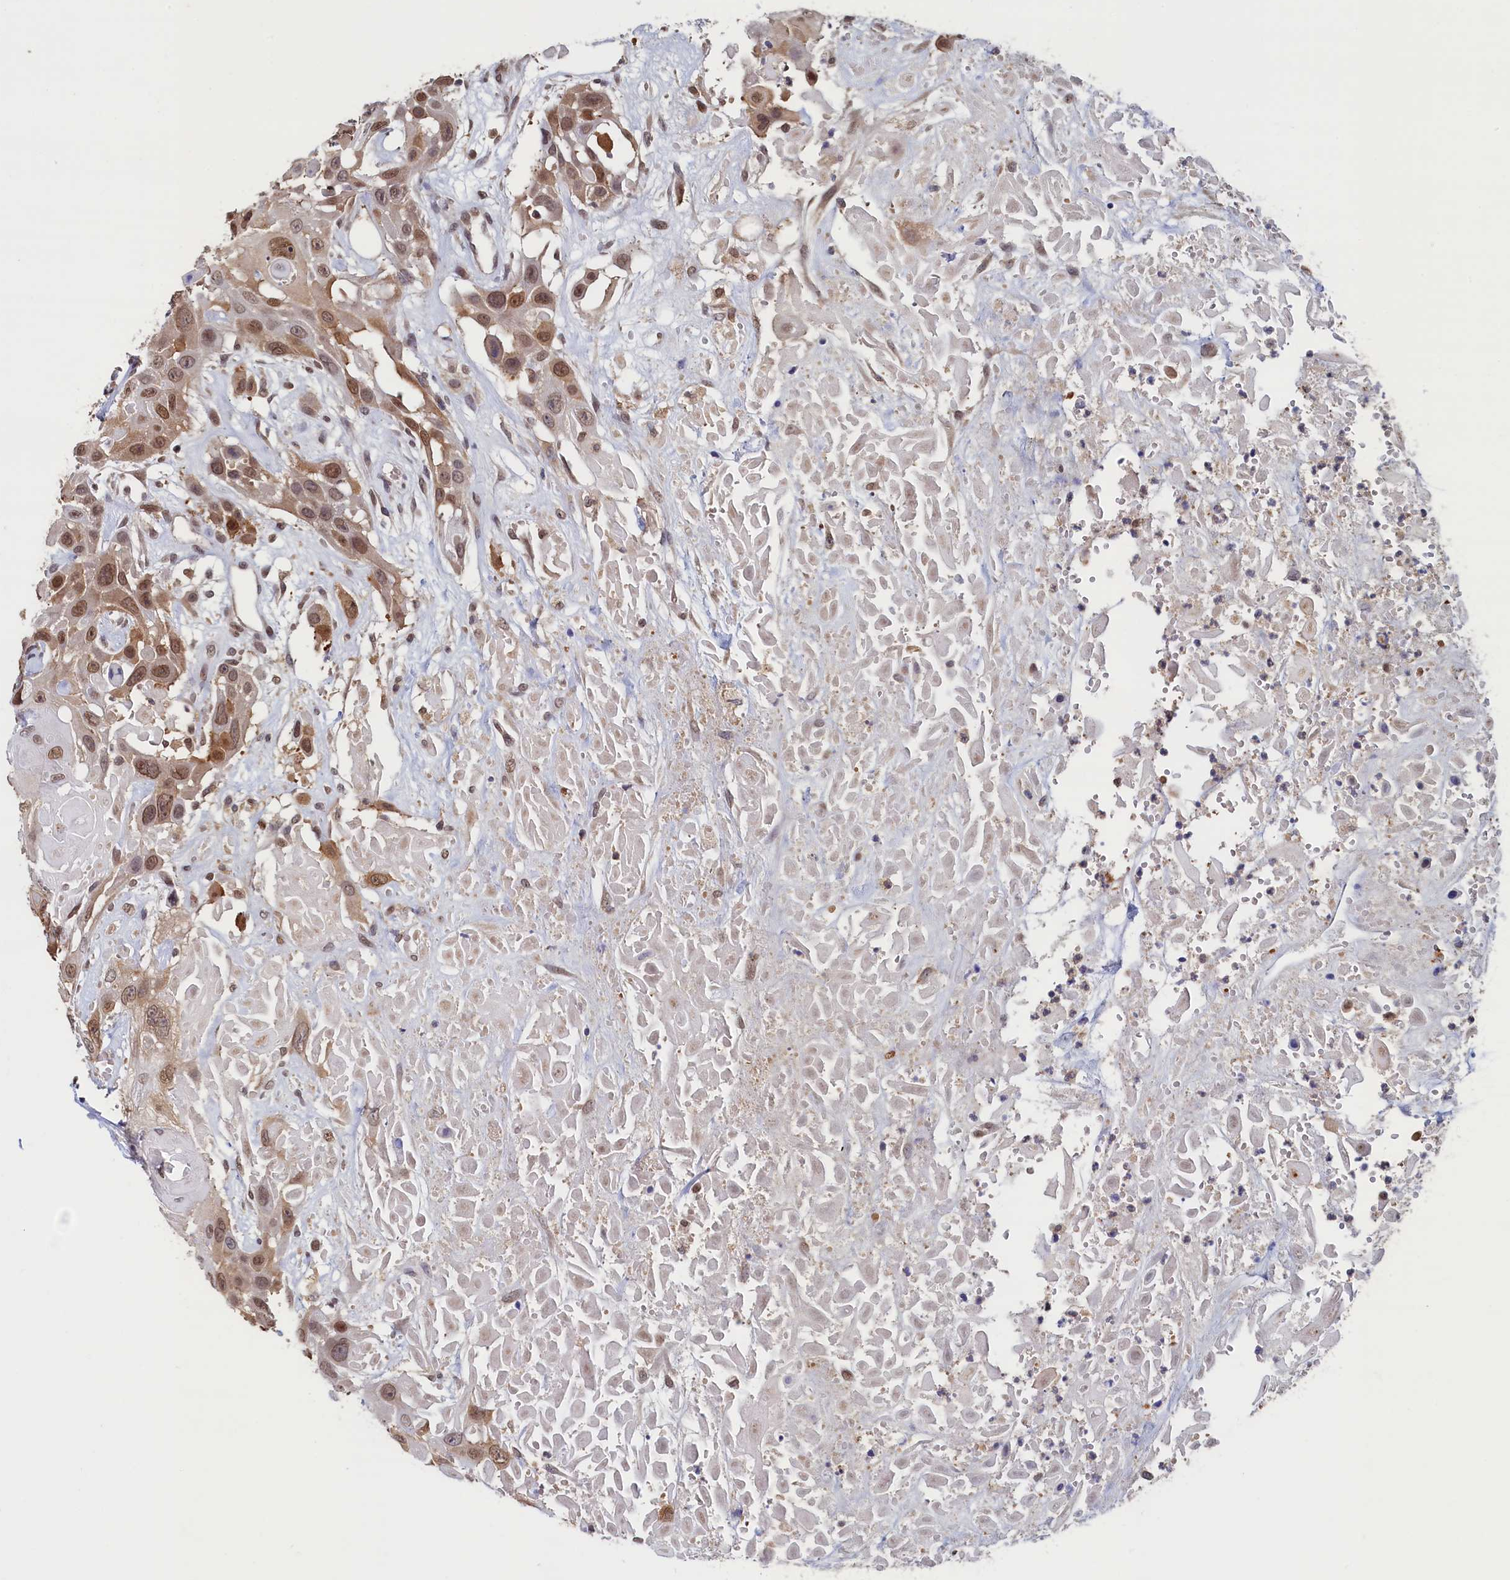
{"staining": {"intensity": "moderate", "quantity": ">75%", "location": "nuclear"}, "tissue": "head and neck cancer", "cell_type": "Tumor cells", "image_type": "cancer", "snomed": [{"axis": "morphology", "description": "Squamous cell carcinoma, NOS"}, {"axis": "topography", "description": "Head-Neck"}], "caption": "This histopathology image displays head and neck squamous cell carcinoma stained with IHC to label a protein in brown. The nuclear of tumor cells show moderate positivity for the protein. Nuclei are counter-stained blue.", "gene": "AHCY", "patient": {"sex": "male", "age": 81}}